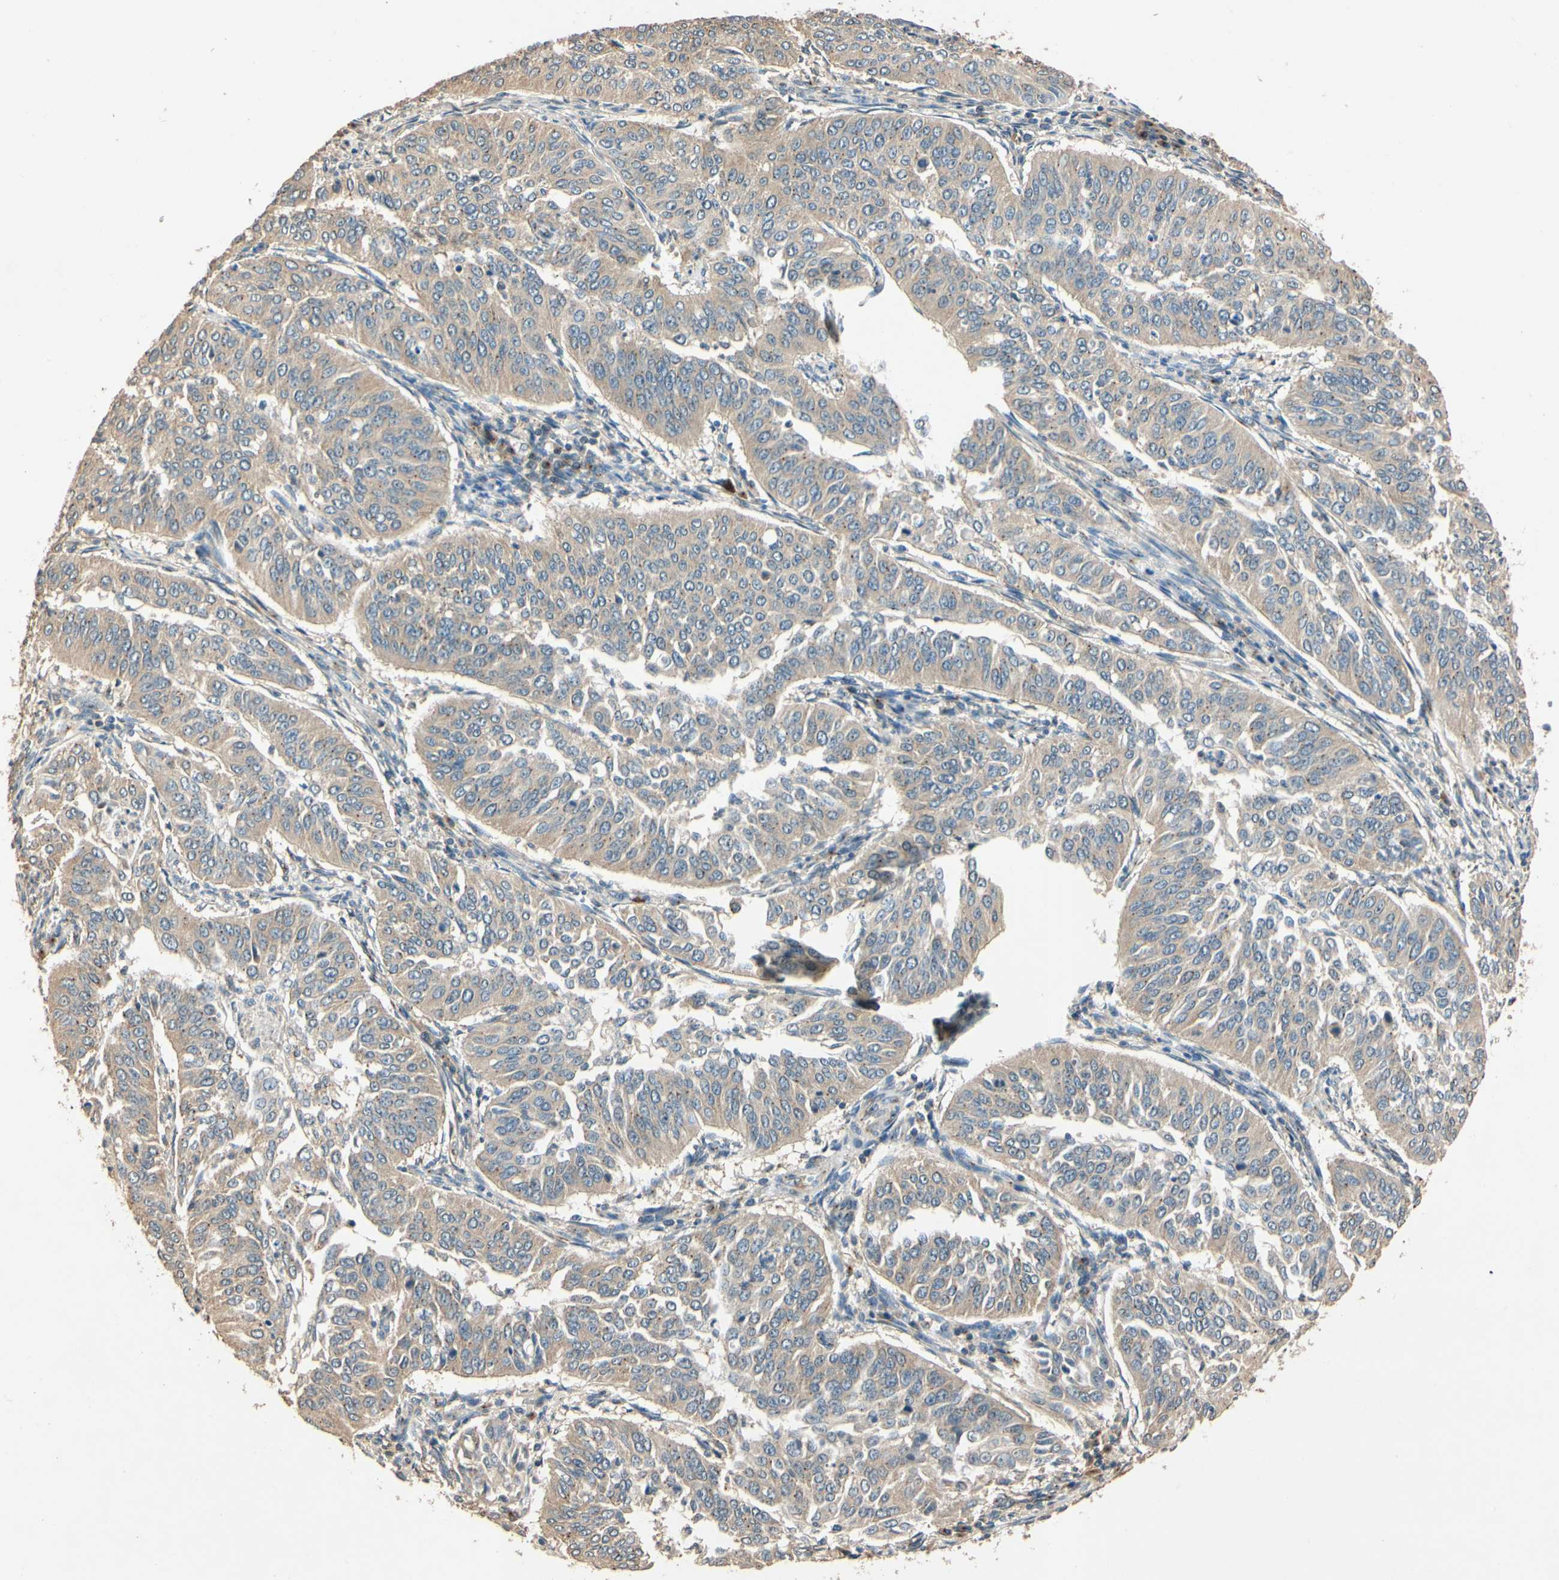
{"staining": {"intensity": "weak", "quantity": ">75%", "location": "cytoplasmic/membranous"}, "tissue": "cervical cancer", "cell_type": "Tumor cells", "image_type": "cancer", "snomed": [{"axis": "morphology", "description": "Normal tissue, NOS"}, {"axis": "morphology", "description": "Squamous cell carcinoma, NOS"}, {"axis": "topography", "description": "Cervix"}], "caption": "This is a histology image of immunohistochemistry (IHC) staining of cervical squamous cell carcinoma, which shows weak expression in the cytoplasmic/membranous of tumor cells.", "gene": "AKAP9", "patient": {"sex": "female", "age": 39}}